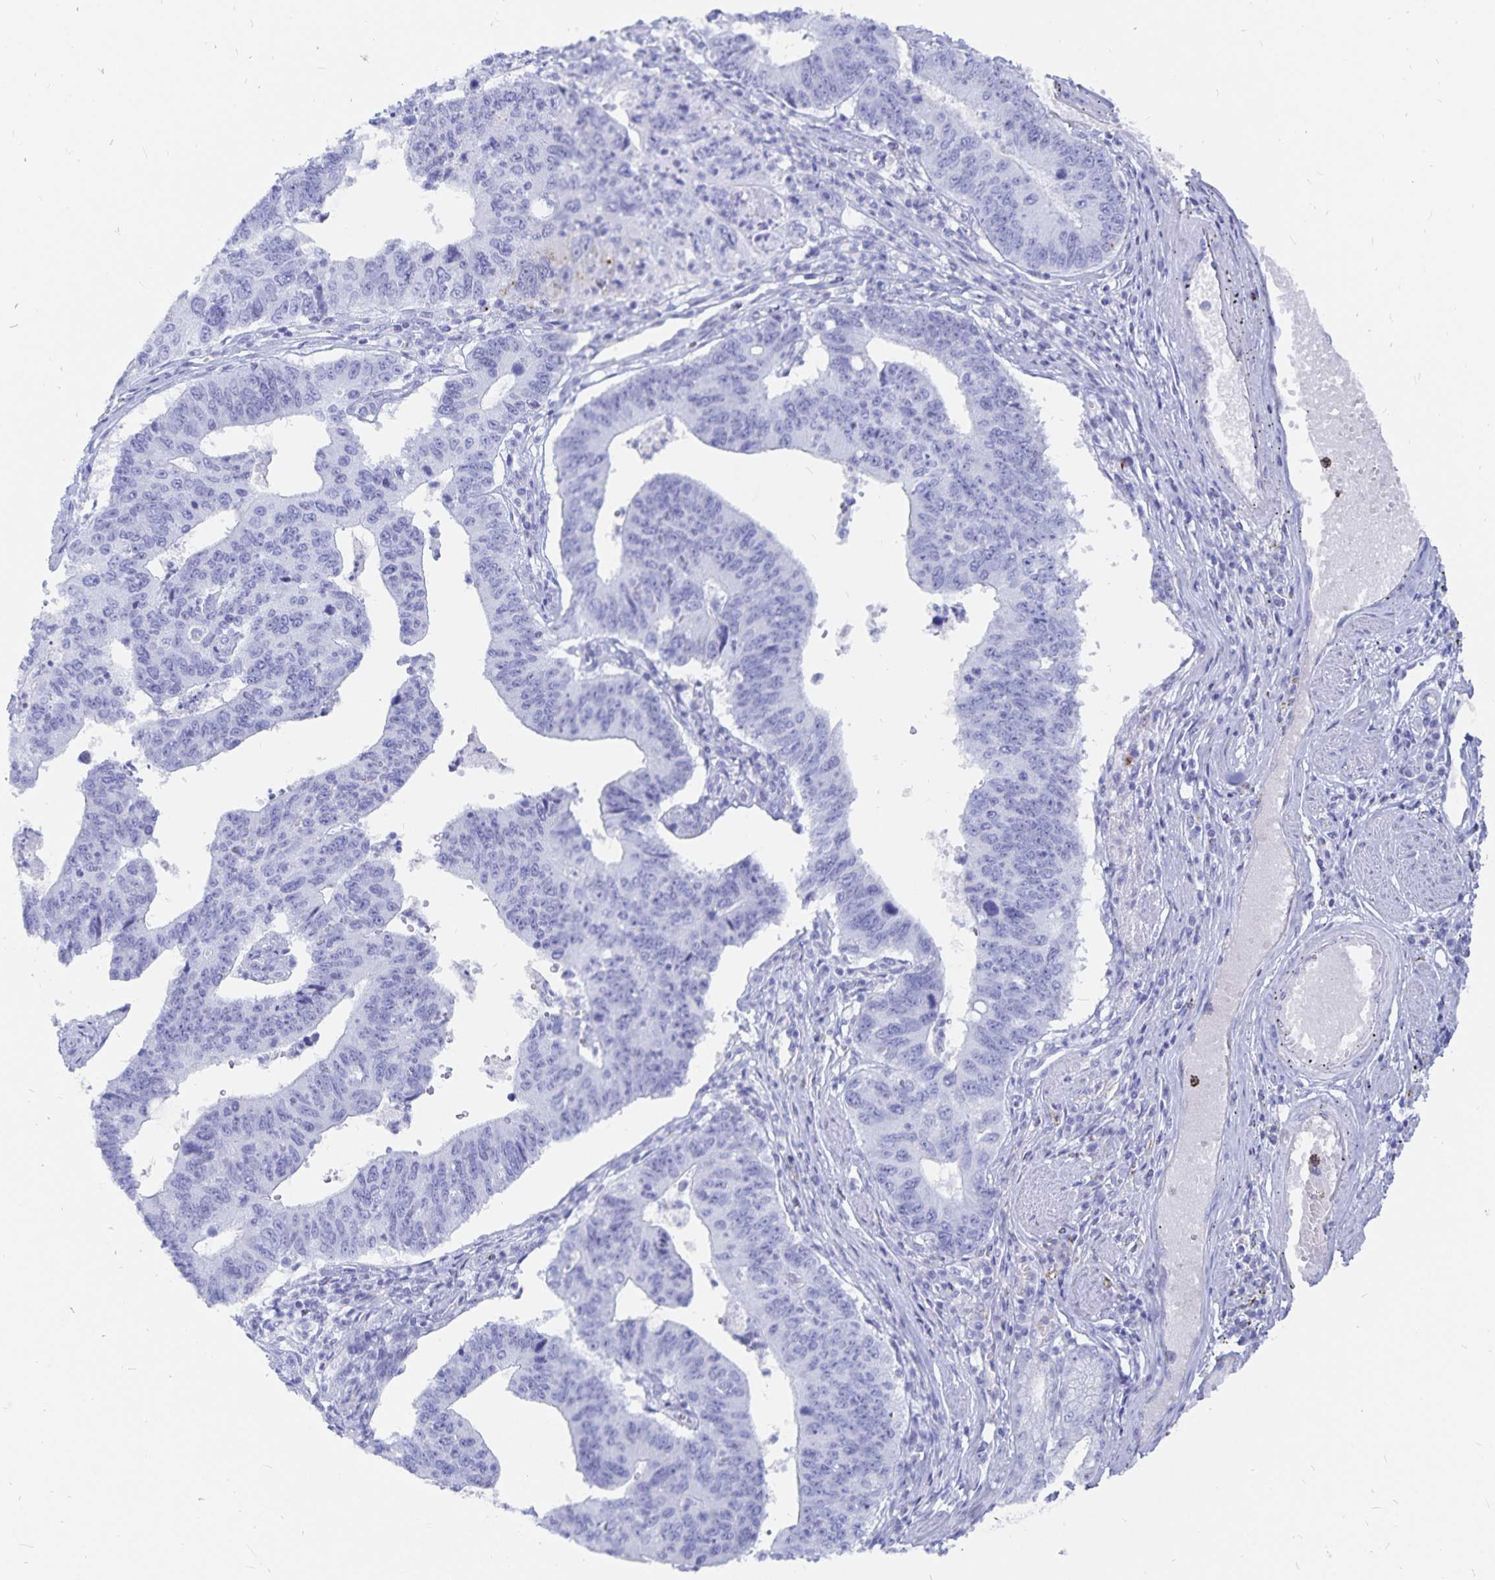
{"staining": {"intensity": "negative", "quantity": "none", "location": "none"}, "tissue": "stomach cancer", "cell_type": "Tumor cells", "image_type": "cancer", "snomed": [{"axis": "morphology", "description": "Adenocarcinoma, NOS"}, {"axis": "topography", "description": "Stomach"}], "caption": "High power microscopy image of an immunohistochemistry micrograph of stomach cancer (adenocarcinoma), revealing no significant expression in tumor cells.", "gene": "INSL5", "patient": {"sex": "male", "age": 59}}